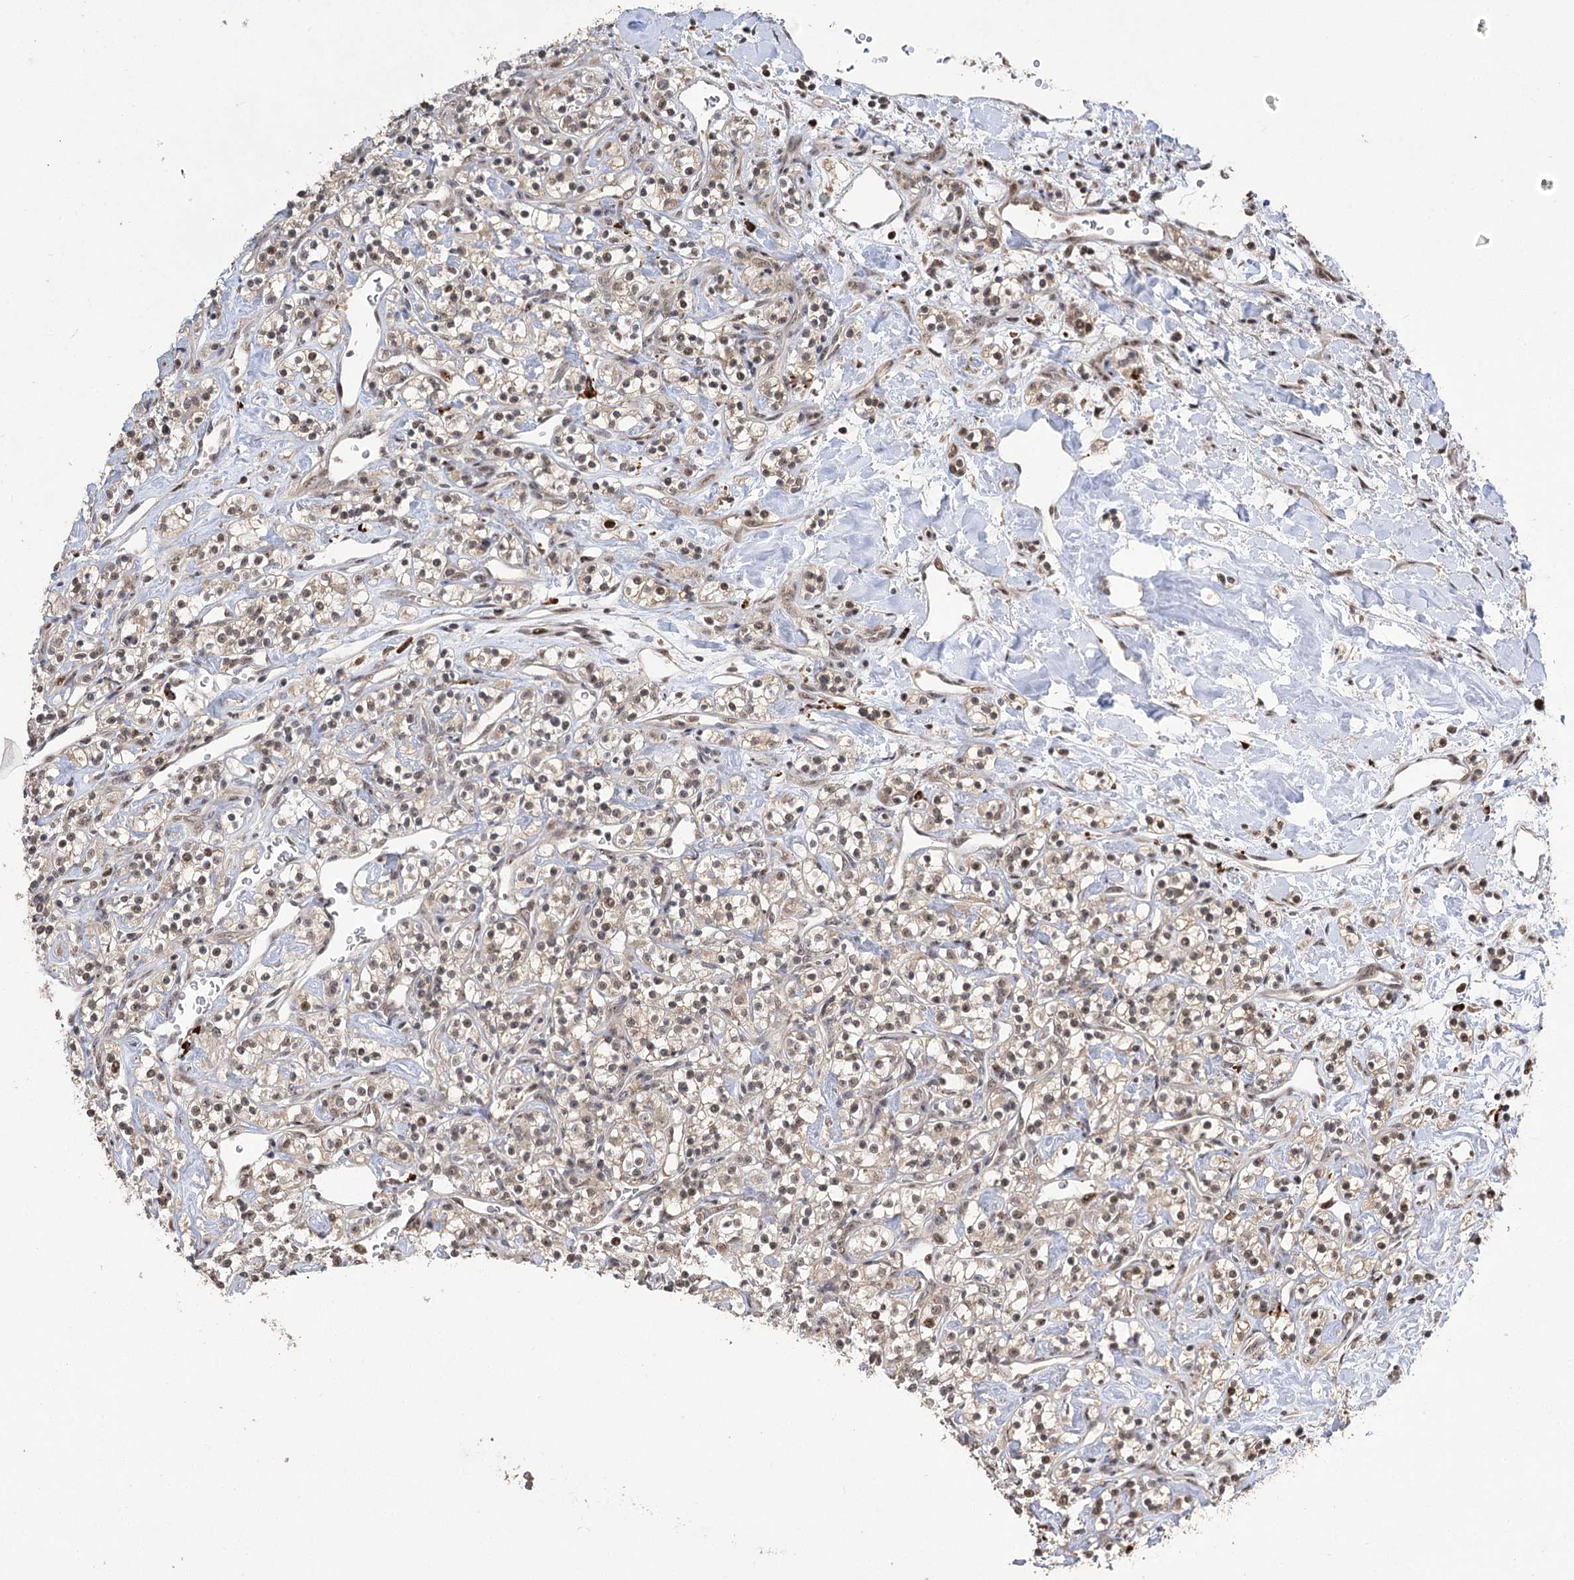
{"staining": {"intensity": "weak", "quantity": ">75%", "location": "nuclear"}, "tissue": "renal cancer", "cell_type": "Tumor cells", "image_type": "cancer", "snomed": [{"axis": "morphology", "description": "Adenocarcinoma, NOS"}, {"axis": "topography", "description": "Kidney"}], "caption": "A histopathology image showing weak nuclear positivity in about >75% of tumor cells in renal adenocarcinoma, as visualized by brown immunohistochemical staining.", "gene": "PYROXD1", "patient": {"sex": "male", "age": 77}}